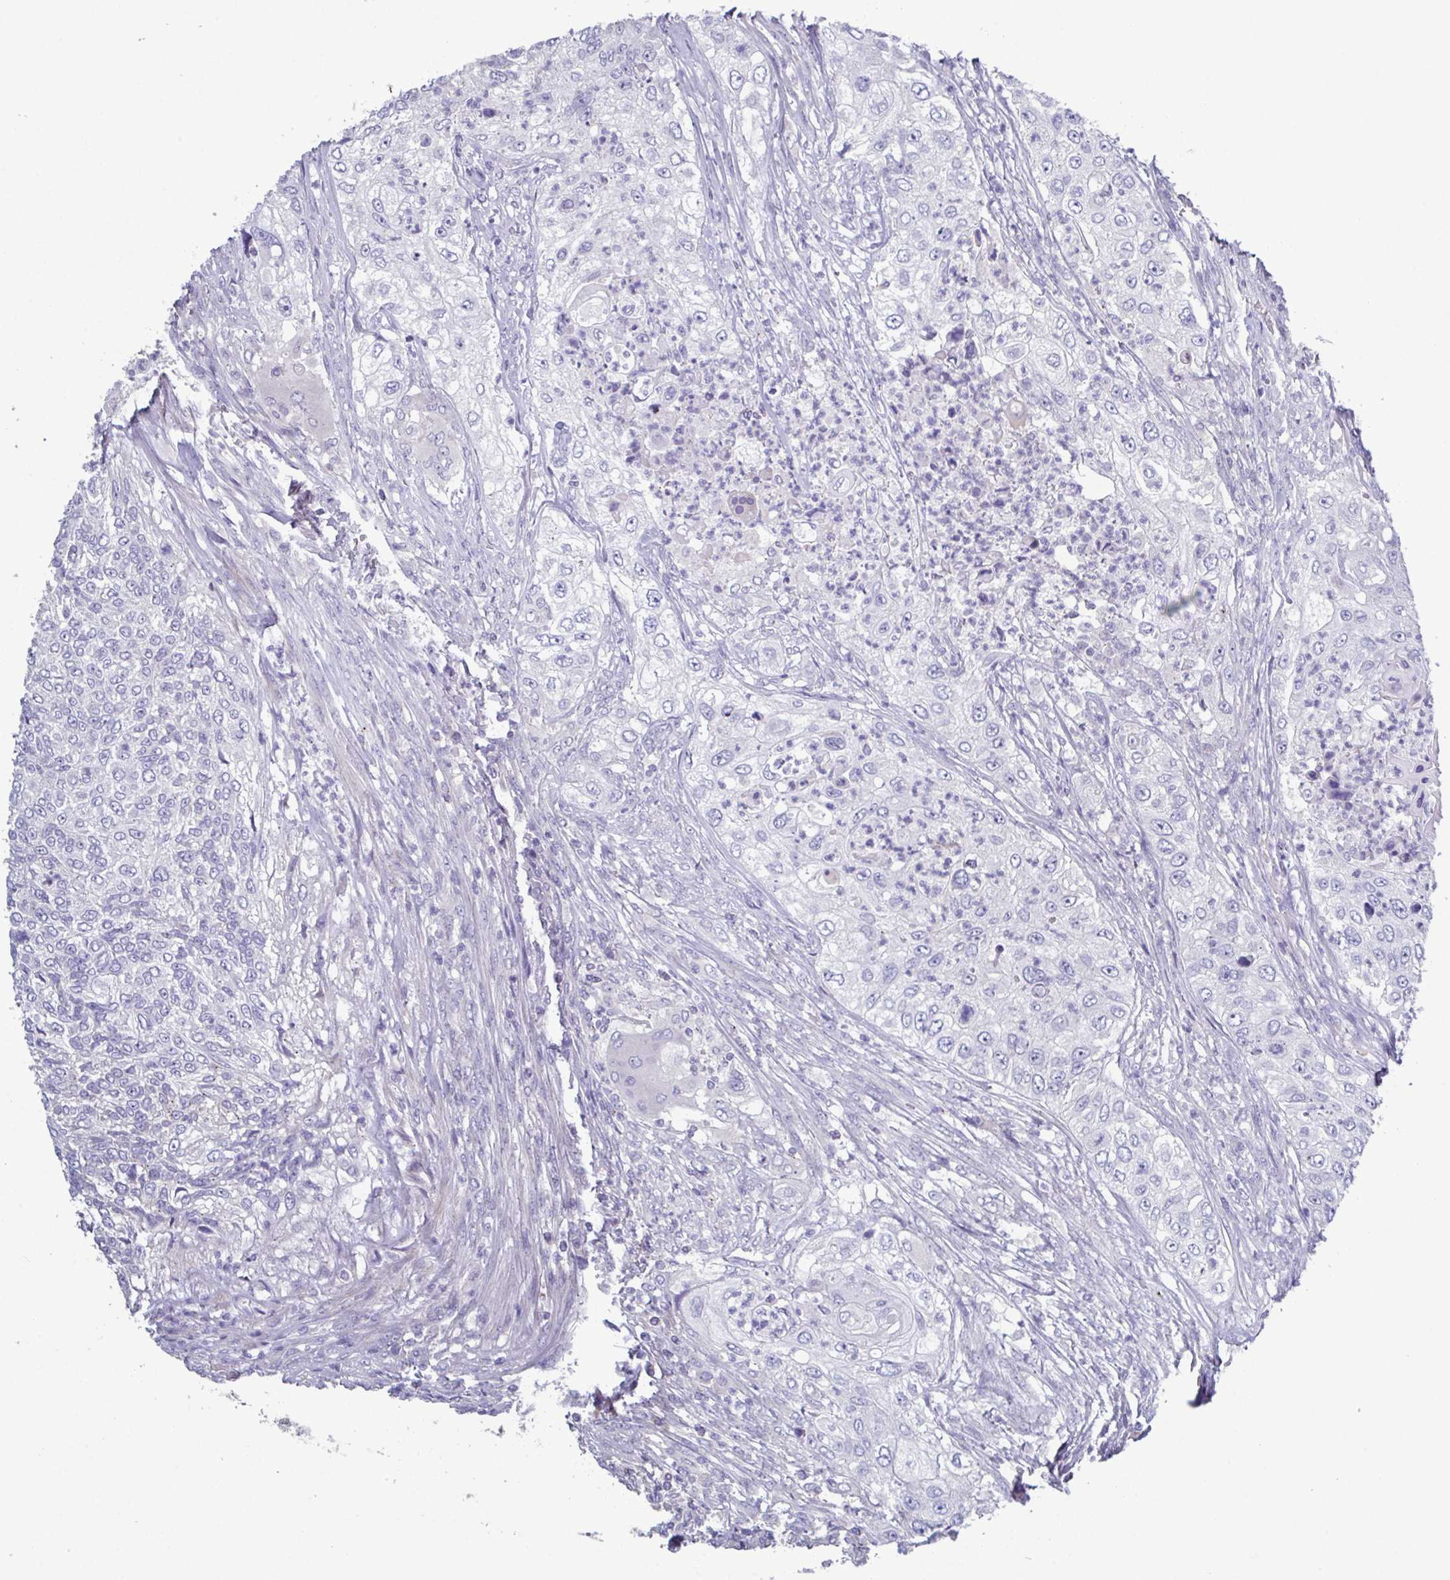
{"staining": {"intensity": "negative", "quantity": "none", "location": "none"}, "tissue": "urothelial cancer", "cell_type": "Tumor cells", "image_type": "cancer", "snomed": [{"axis": "morphology", "description": "Urothelial carcinoma, High grade"}, {"axis": "topography", "description": "Urinary bladder"}], "caption": "Histopathology image shows no significant protein staining in tumor cells of urothelial carcinoma (high-grade). (Stains: DAB (3,3'-diaminobenzidine) IHC with hematoxylin counter stain, Microscopy: brightfield microscopy at high magnification).", "gene": "GLDC", "patient": {"sex": "female", "age": 60}}